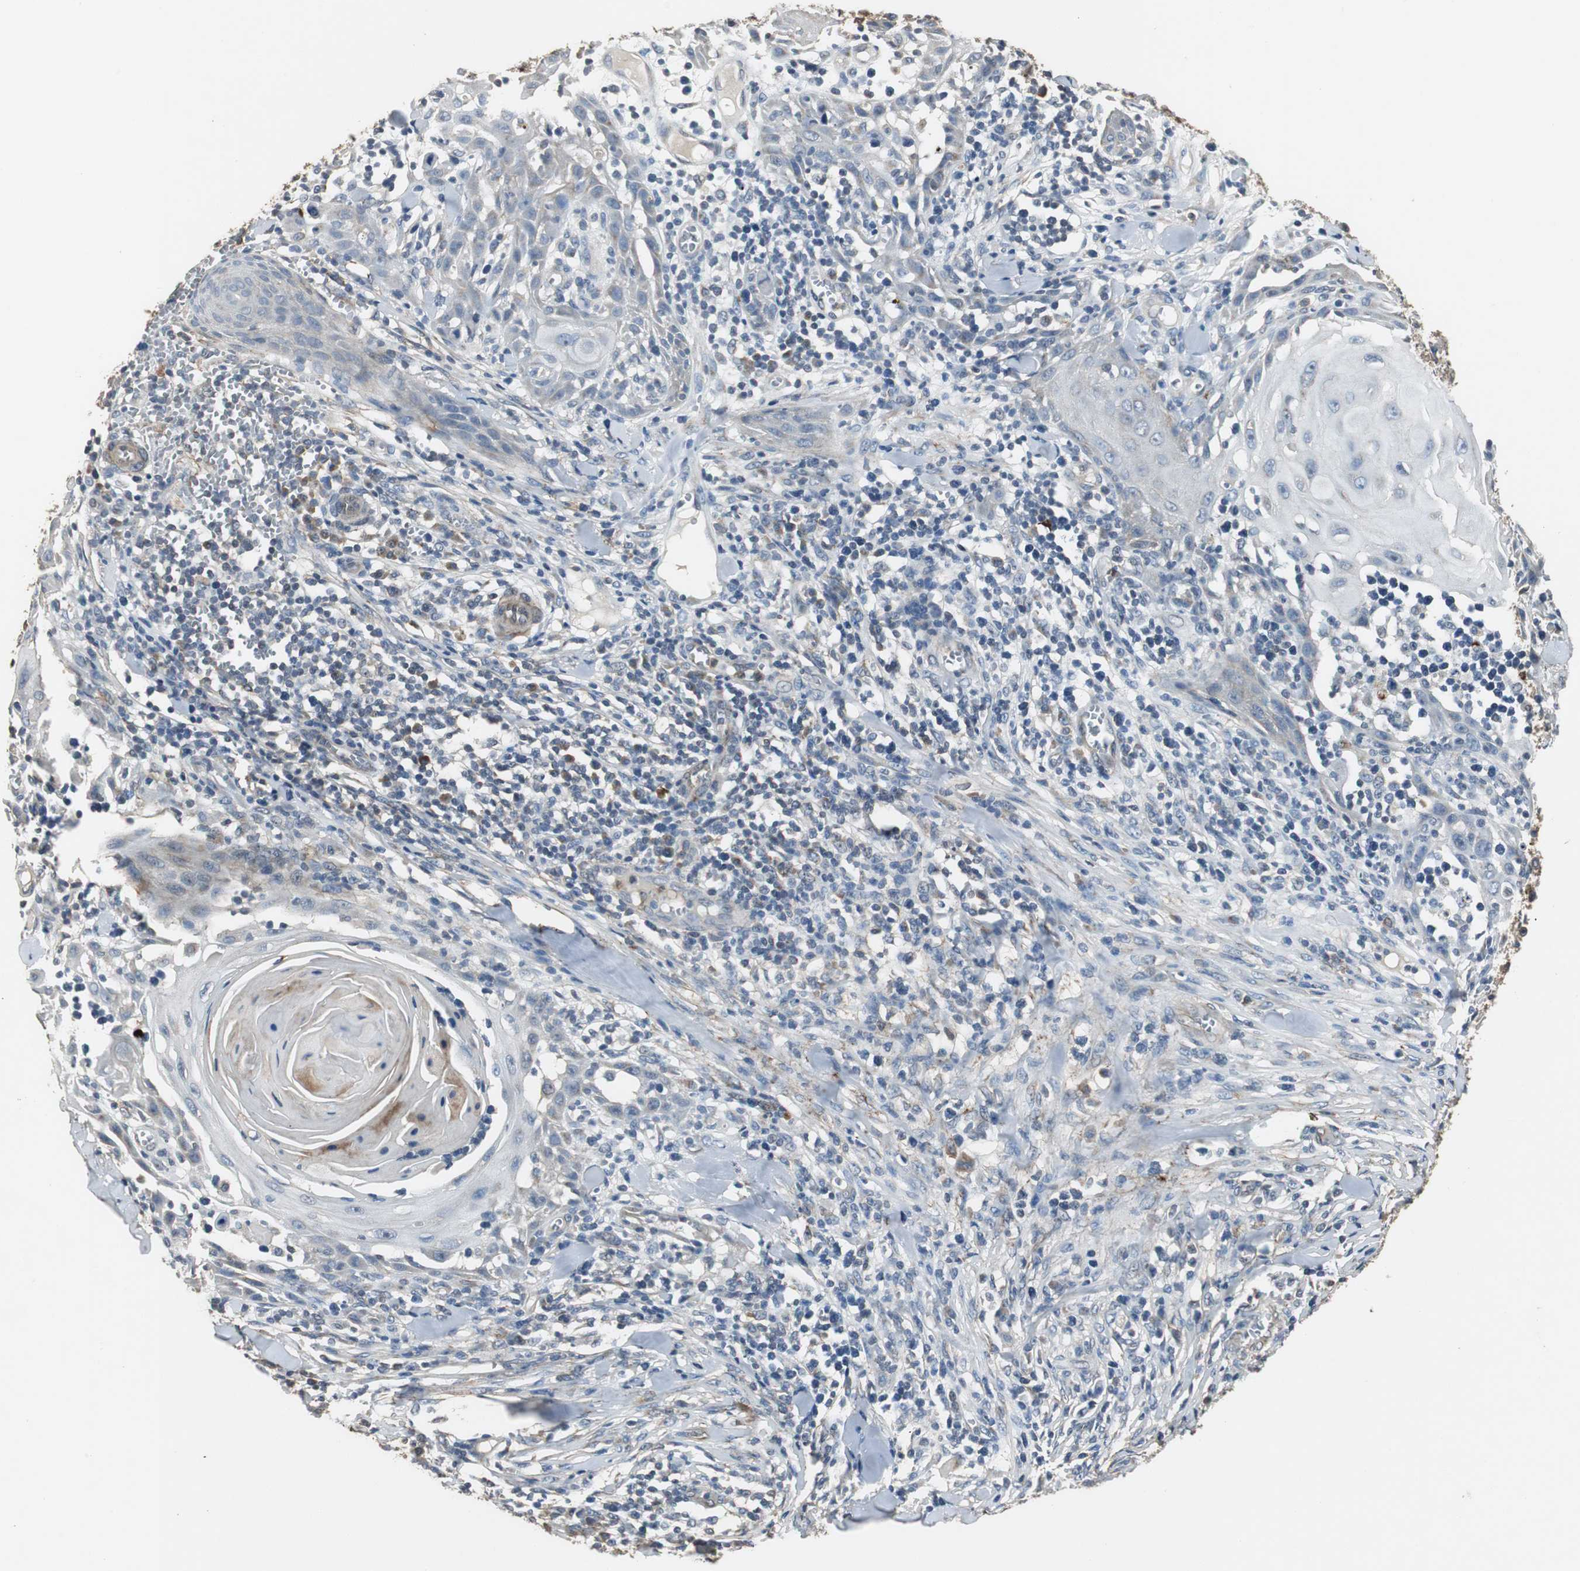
{"staining": {"intensity": "weak", "quantity": "<25%", "location": "cytoplasmic/membranous"}, "tissue": "skin cancer", "cell_type": "Tumor cells", "image_type": "cancer", "snomed": [{"axis": "morphology", "description": "Squamous cell carcinoma, NOS"}, {"axis": "topography", "description": "Skin"}], "caption": "Immunohistochemistry micrograph of neoplastic tissue: squamous cell carcinoma (skin) stained with DAB (3,3'-diaminobenzidine) displays no significant protein positivity in tumor cells.", "gene": "JTB", "patient": {"sex": "male", "age": 24}}